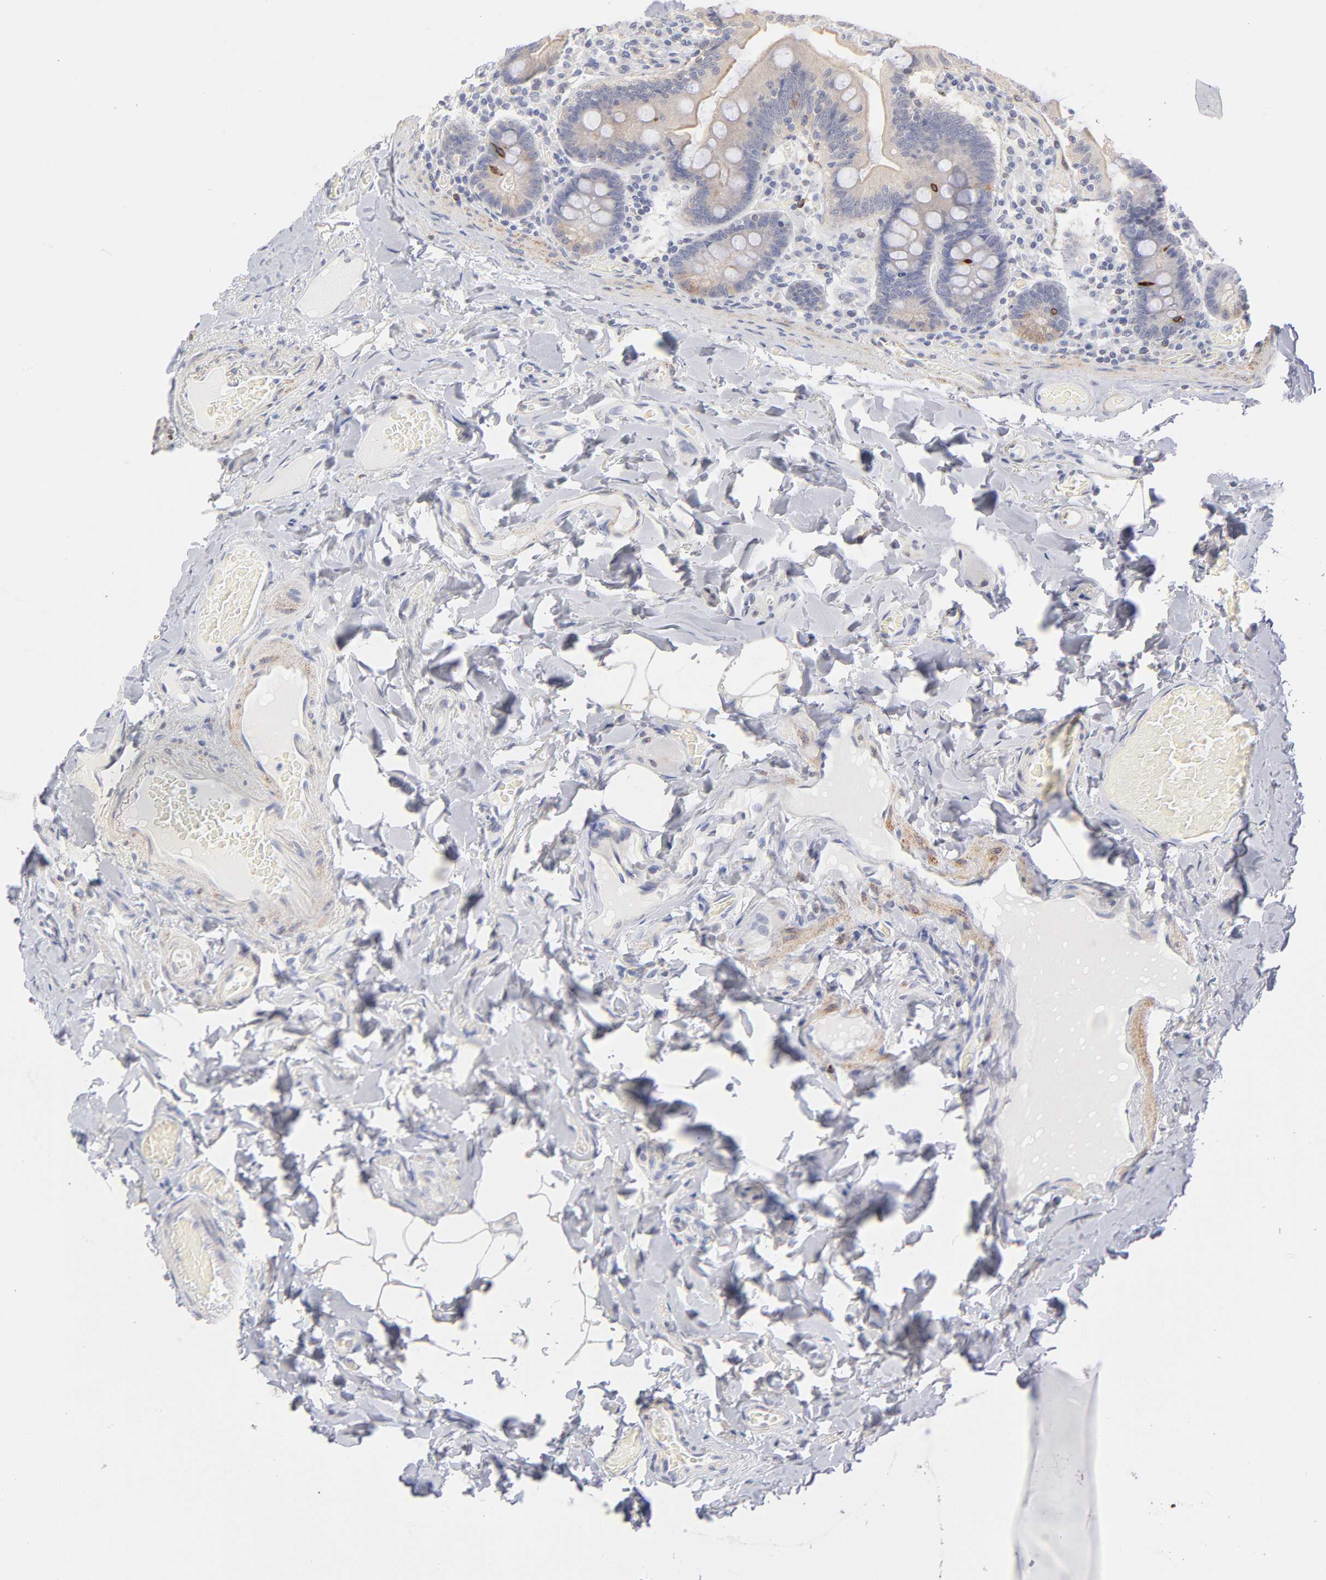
{"staining": {"intensity": "strong", "quantity": "<25%", "location": "cytoplasmic/membranous"}, "tissue": "duodenum", "cell_type": "Glandular cells", "image_type": "normal", "snomed": [{"axis": "morphology", "description": "Normal tissue, NOS"}, {"axis": "topography", "description": "Duodenum"}], "caption": "DAB immunohistochemical staining of unremarkable human duodenum shows strong cytoplasmic/membranous protein expression in about <25% of glandular cells.", "gene": "MID1", "patient": {"sex": "male", "age": 66}}